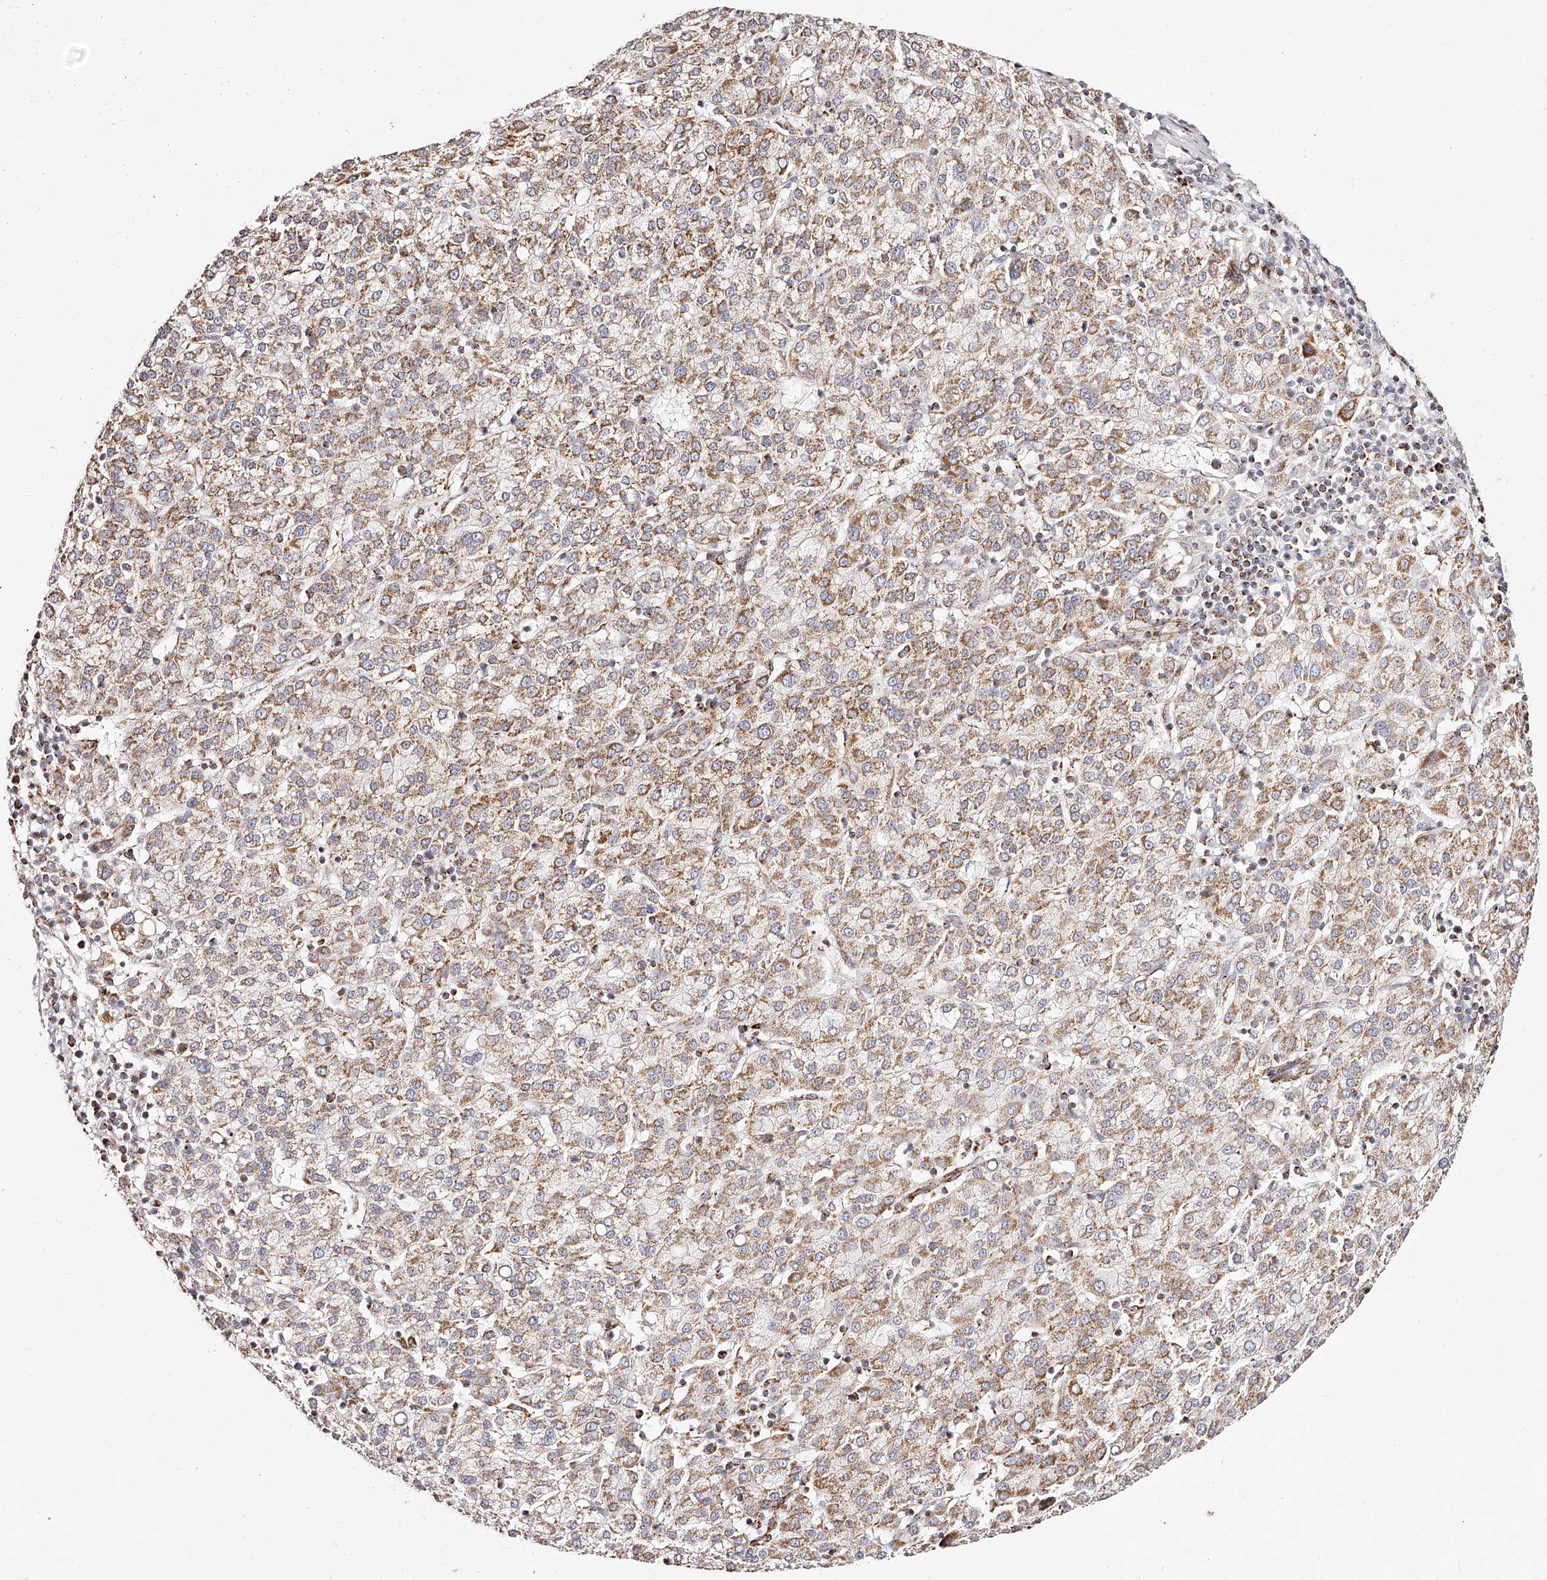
{"staining": {"intensity": "moderate", "quantity": ">75%", "location": "cytoplasmic/membranous"}, "tissue": "liver cancer", "cell_type": "Tumor cells", "image_type": "cancer", "snomed": [{"axis": "morphology", "description": "Carcinoma, Hepatocellular, NOS"}, {"axis": "topography", "description": "Liver"}], "caption": "A histopathology image of human liver hepatocellular carcinoma stained for a protein displays moderate cytoplasmic/membranous brown staining in tumor cells.", "gene": "NDUFV3", "patient": {"sex": "female", "age": 58}}